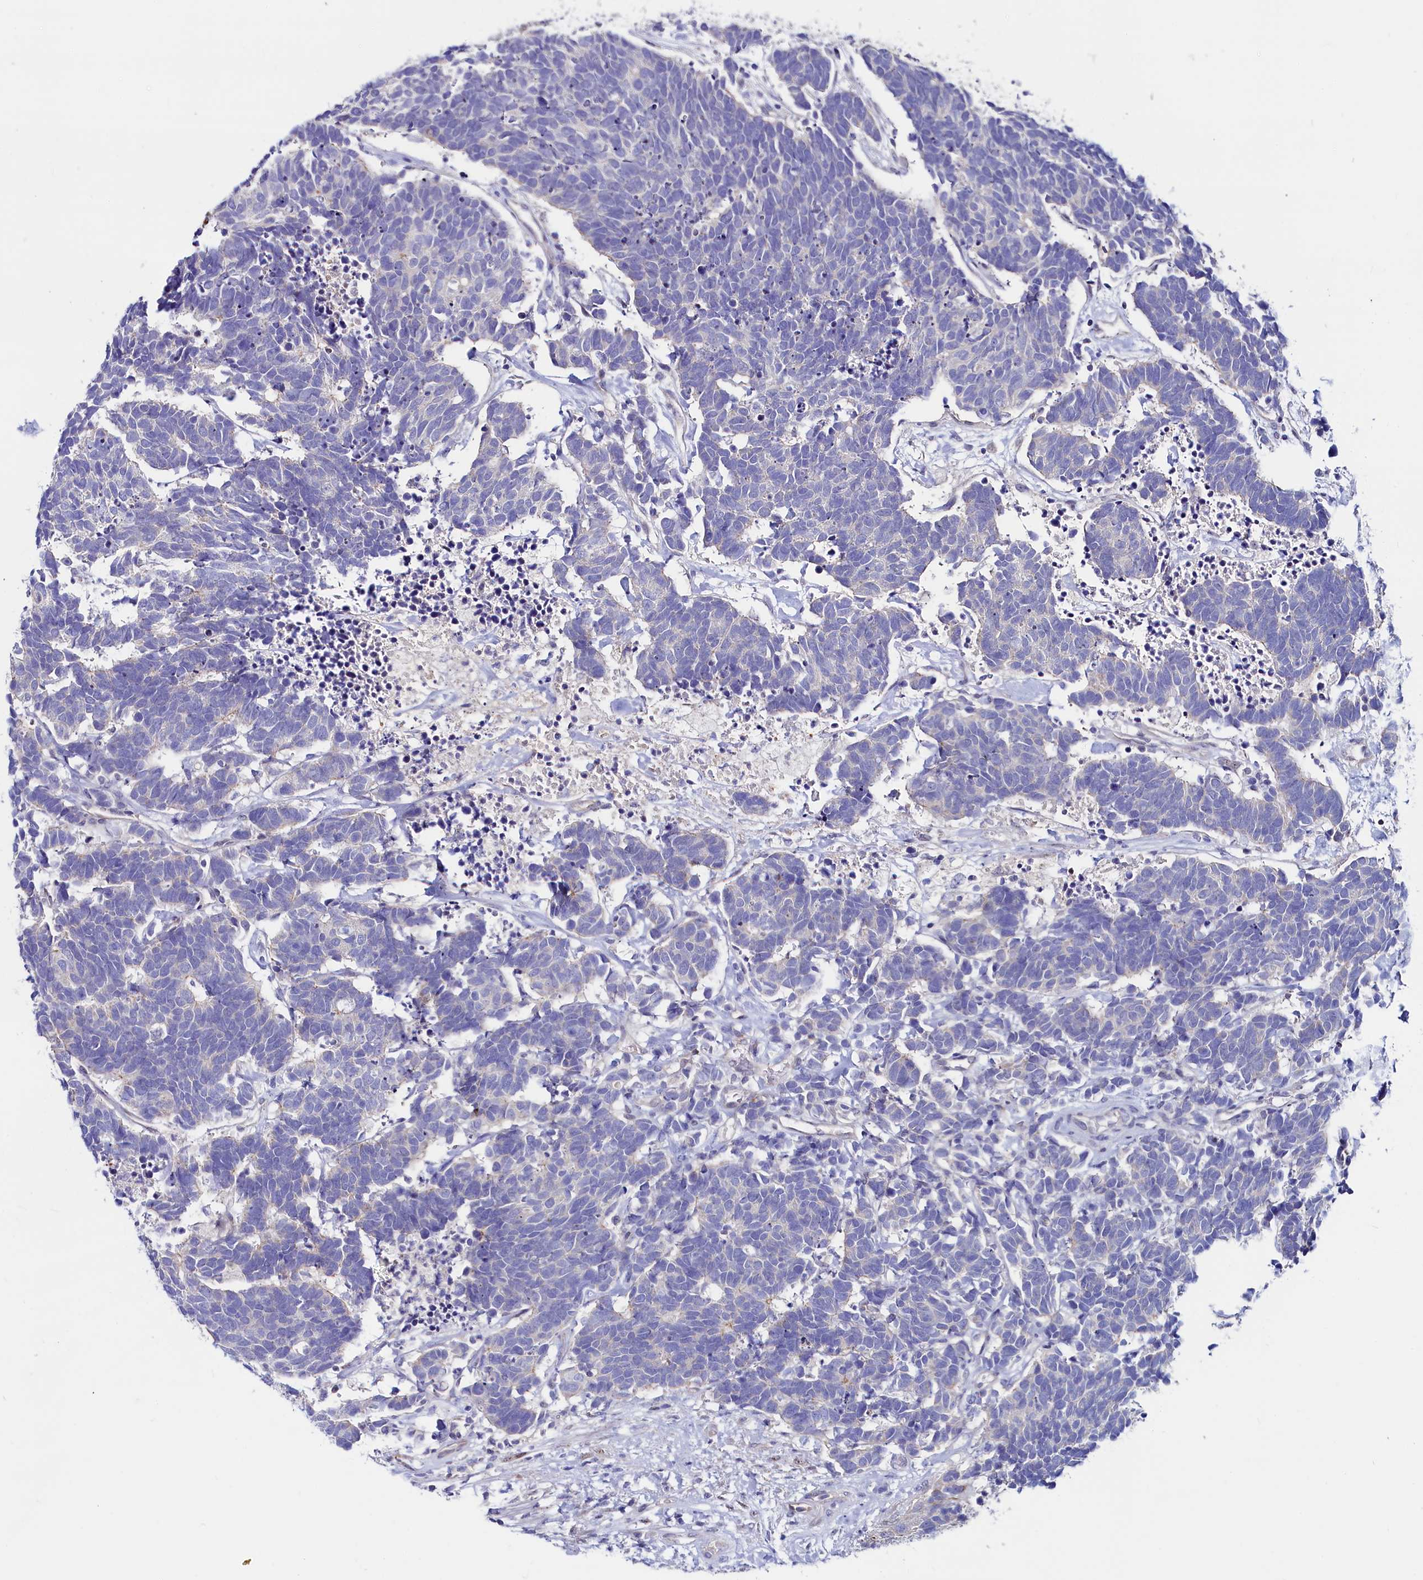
{"staining": {"intensity": "negative", "quantity": "none", "location": "none"}, "tissue": "carcinoid", "cell_type": "Tumor cells", "image_type": "cancer", "snomed": [{"axis": "morphology", "description": "Carcinoma, NOS"}, {"axis": "morphology", "description": "Carcinoid, malignant, NOS"}, {"axis": "topography", "description": "Urinary bladder"}], "caption": "Protein analysis of carcinoid (malignant) exhibits no significant positivity in tumor cells. (IHC, brightfield microscopy, high magnification).", "gene": "ASTE1", "patient": {"sex": "male", "age": 57}}